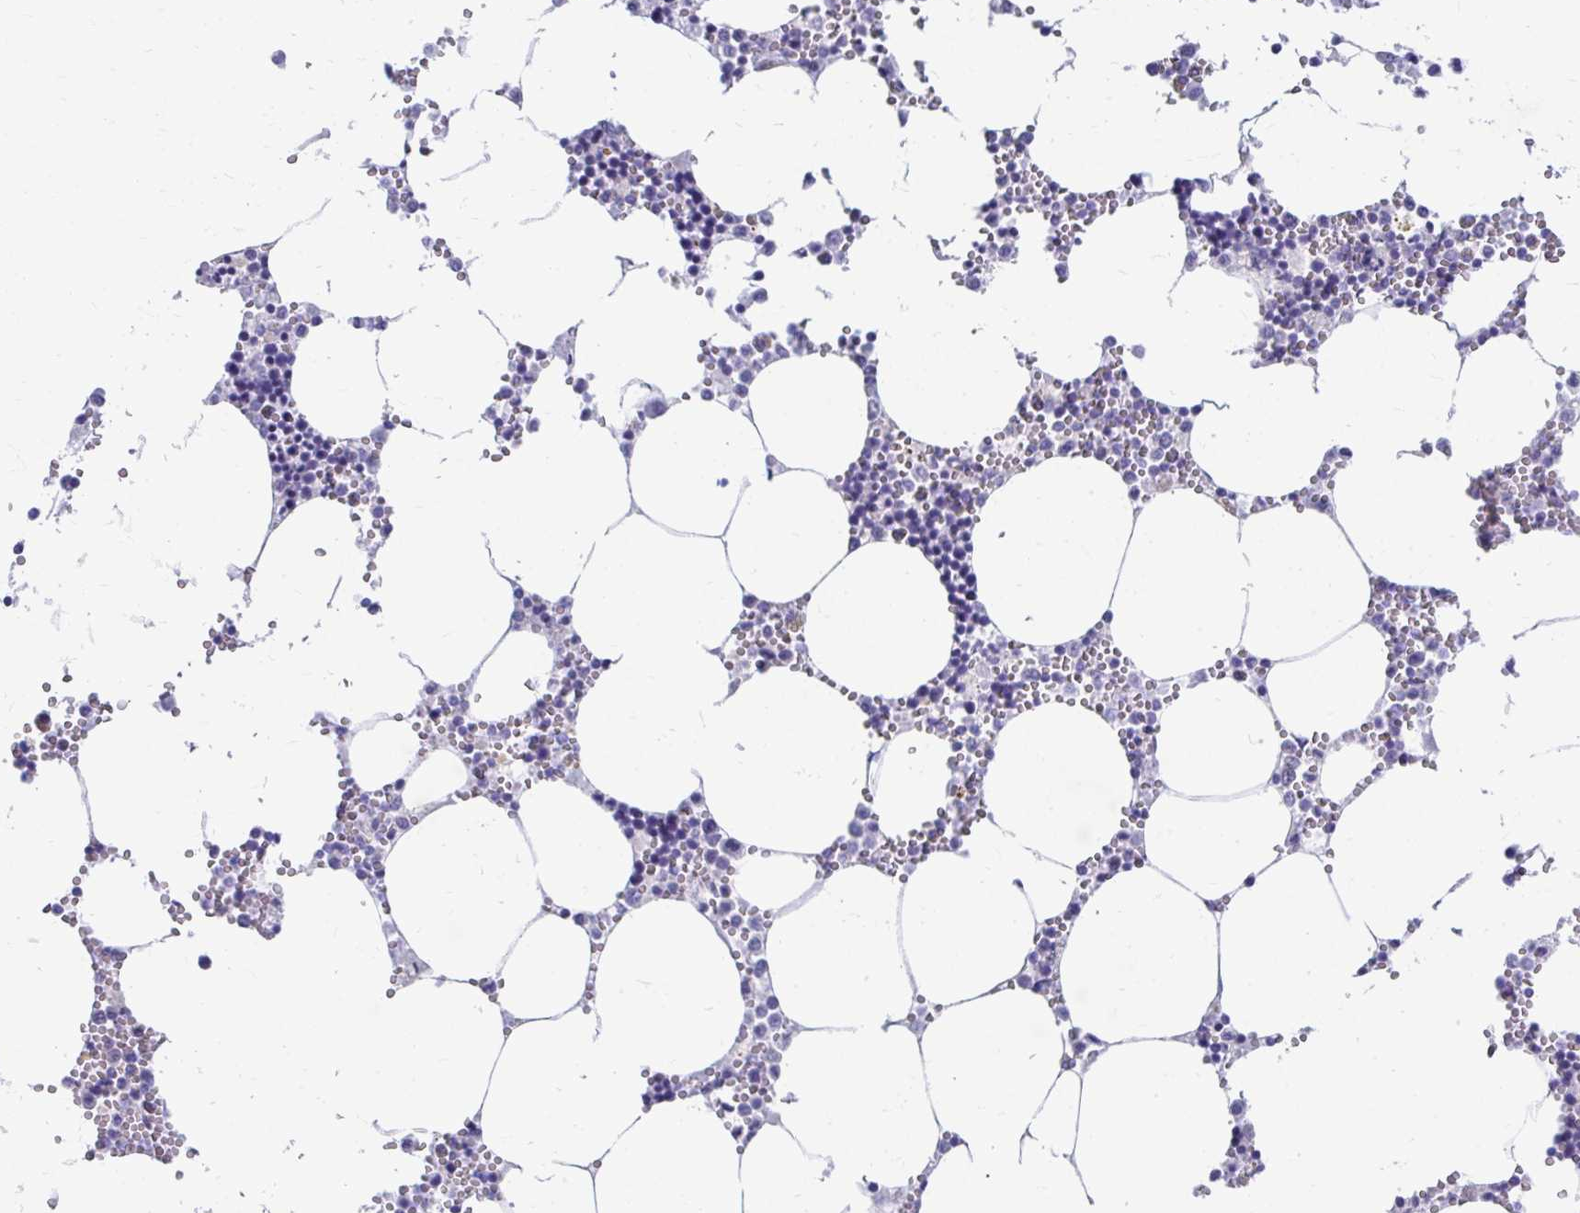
{"staining": {"intensity": "negative", "quantity": "none", "location": "none"}, "tissue": "bone marrow", "cell_type": "Hematopoietic cells", "image_type": "normal", "snomed": [{"axis": "morphology", "description": "Normal tissue, NOS"}, {"axis": "topography", "description": "Bone marrow"}], "caption": "Normal bone marrow was stained to show a protein in brown. There is no significant expression in hematopoietic cells. Nuclei are stained in blue.", "gene": "C19orf81", "patient": {"sex": "male", "age": 54}}